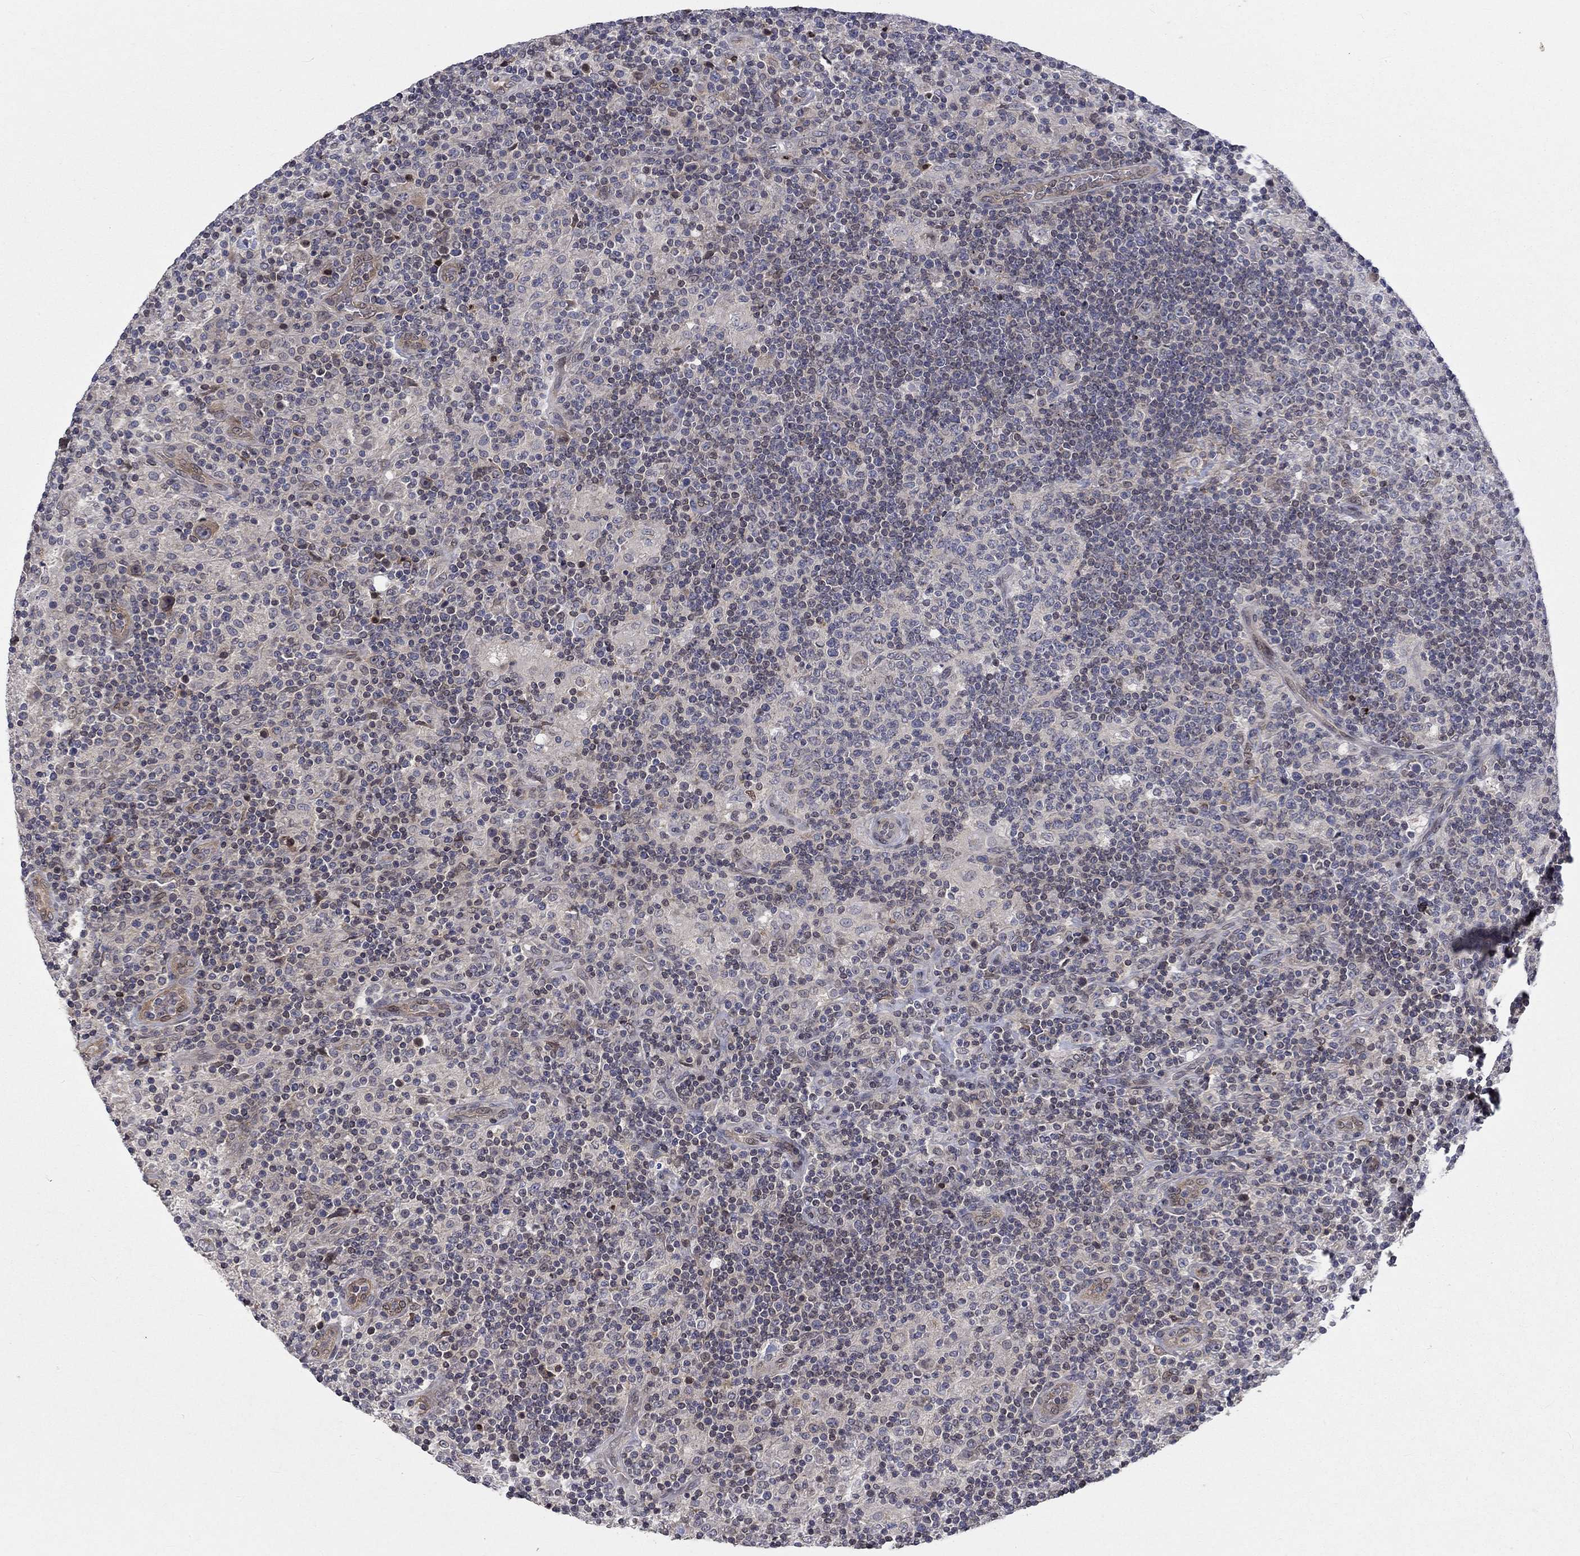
{"staining": {"intensity": "negative", "quantity": "none", "location": "none"}, "tissue": "lymphoma", "cell_type": "Tumor cells", "image_type": "cancer", "snomed": [{"axis": "morphology", "description": "Hodgkin's disease, NOS"}, {"axis": "topography", "description": "Lymph node"}], "caption": "Immunohistochemistry (IHC) of human lymphoma displays no expression in tumor cells. Brightfield microscopy of immunohistochemistry stained with DAB (3,3'-diaminobenzidine) (brown) and hematoxylin (blue), captured at high magnification.", "gene": "CETN3", "patient": {"sex": "male", "age": 70}}